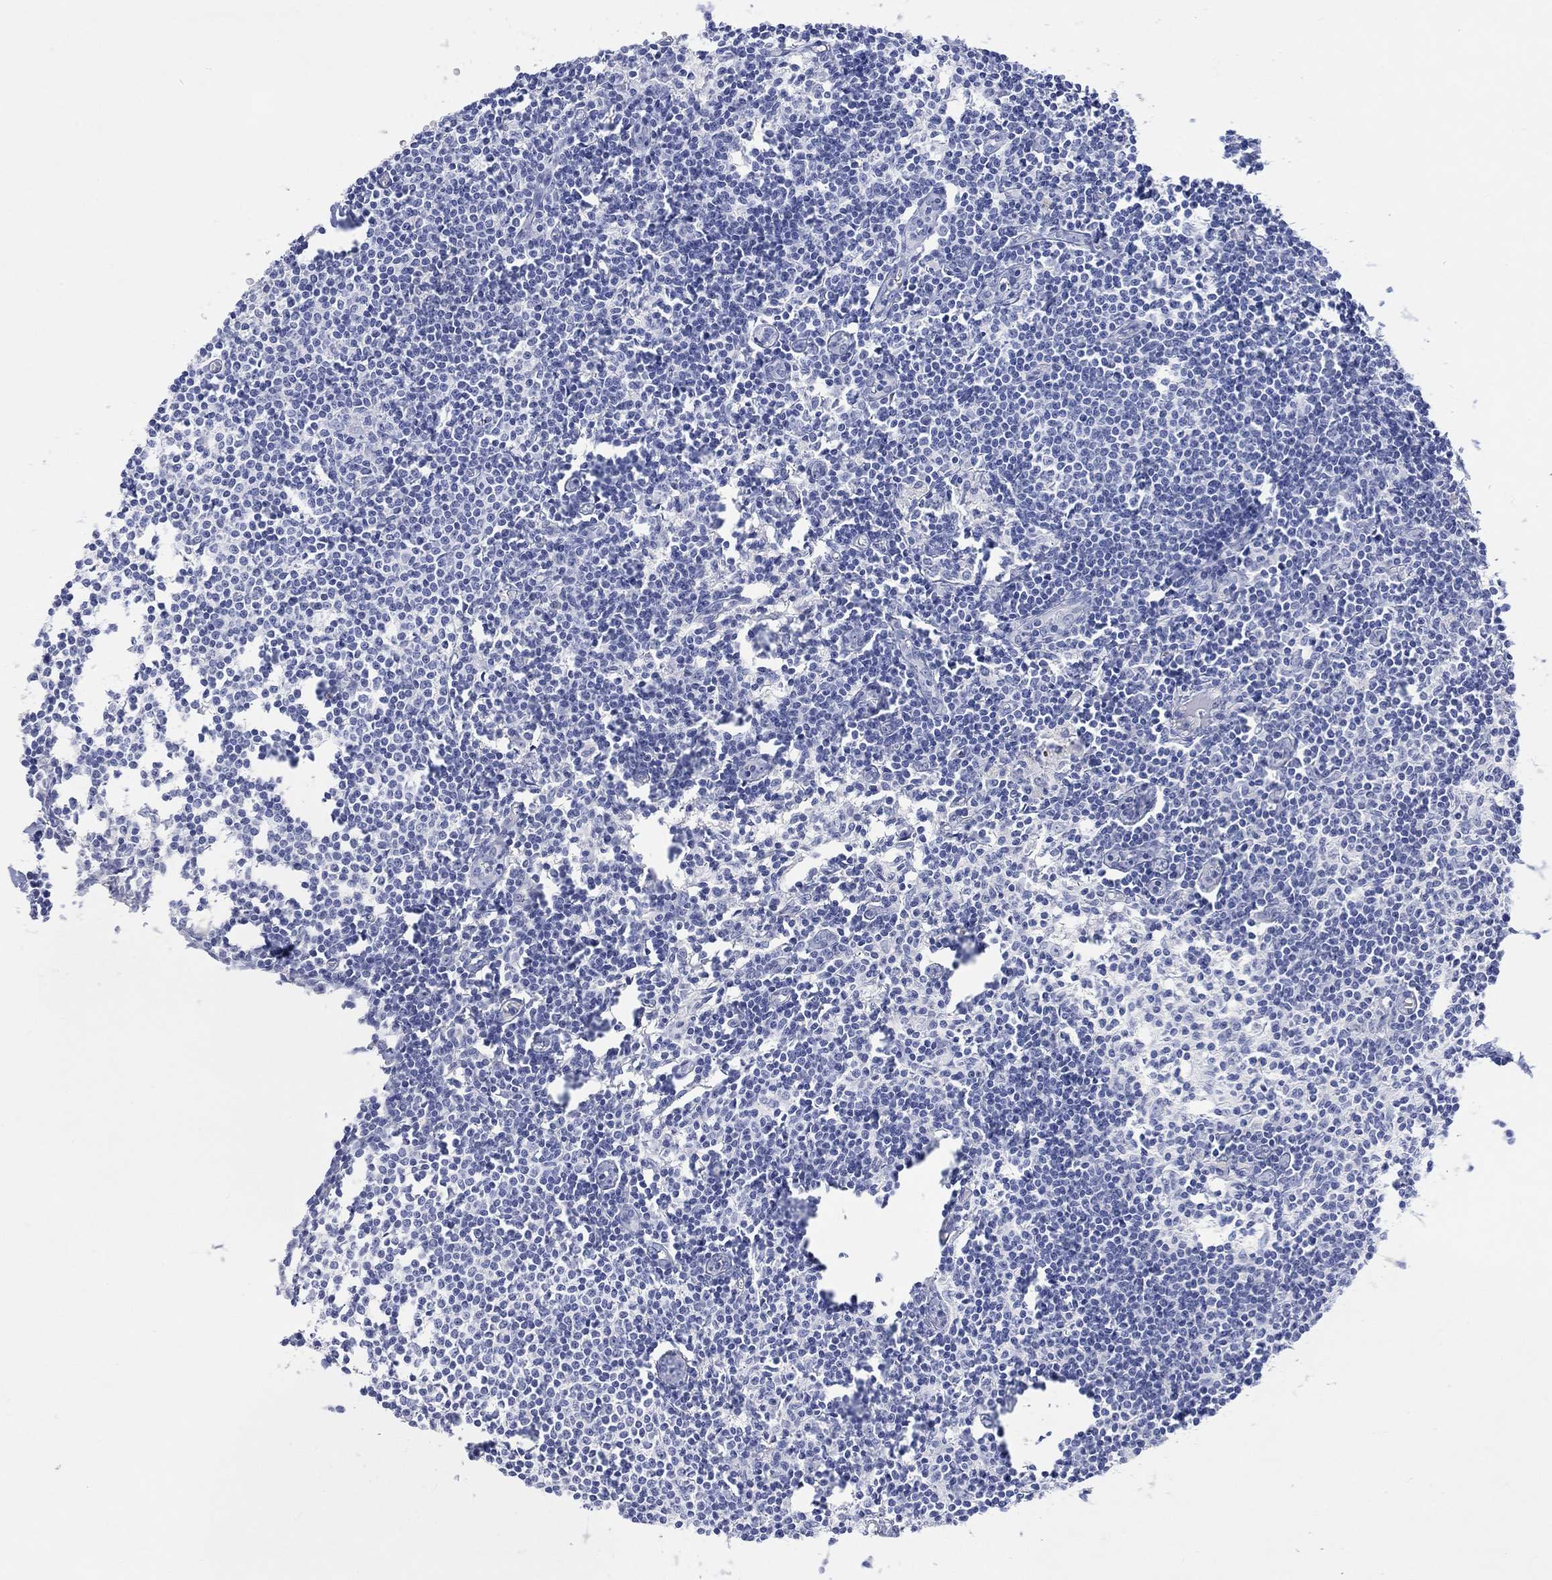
{"staining": {"intensity": "negative", "quantity": "none", "location": "none"}, "tissue": "lymph node", "cell_type": "Germinal center cells", "image_type": "normal", "snomed": [{"axis": "morphology", "description": "Normal tissue, NOS"}, {"axis": "topography", "description": "Lymph node"}], "caption": "IHC of unremarkable human lymph node demonstrates no staining in germinal center cells. The staining is performed using DAB (3,3'-diaminobenzidine) brown chromogen with nuclei counter-stained in using hematoxylin.", "gene": "CALCA", "patient": {"sex": "male", "age": 59}}